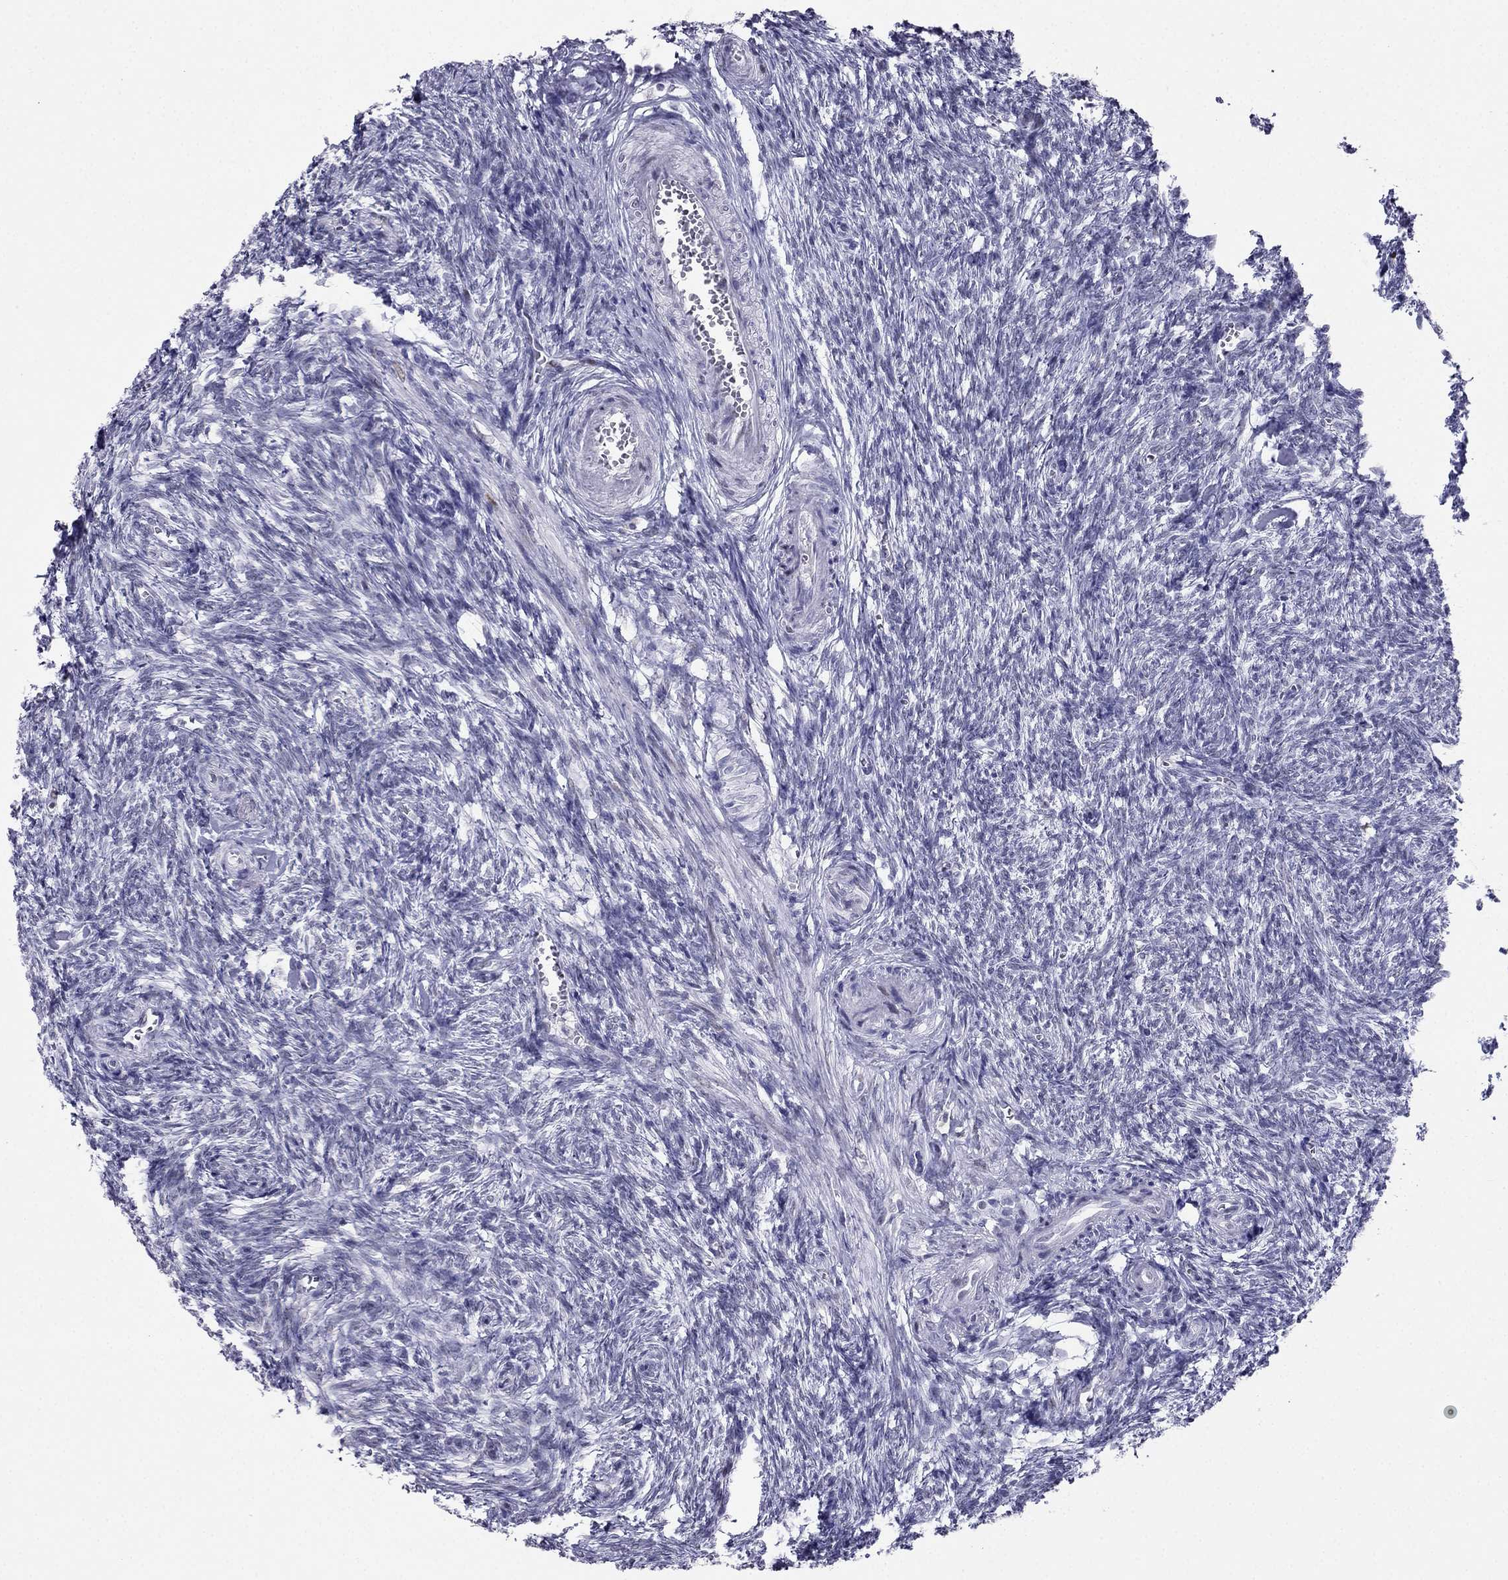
{"staining": {"intensity": "moderate", "quantity": "<25%", "location": "nuclear"}, "tissue": "ovary", "cell_type": "Follicle cells", "image_type": "normal", "snomed": [{"axis": "morphology", "description": "Normal tissue, NOS"}, {"axis": "topography", "description": "Ovary"}], "caption": "Immunohistochemistry (IHC) image of normal ovary stained for a protein (brown), which reveals low levels of moderate nuclear expression in about <25% of follicle cells.", "gene": "PPM1G", "patient": {"sex": "female", "age": 43}}